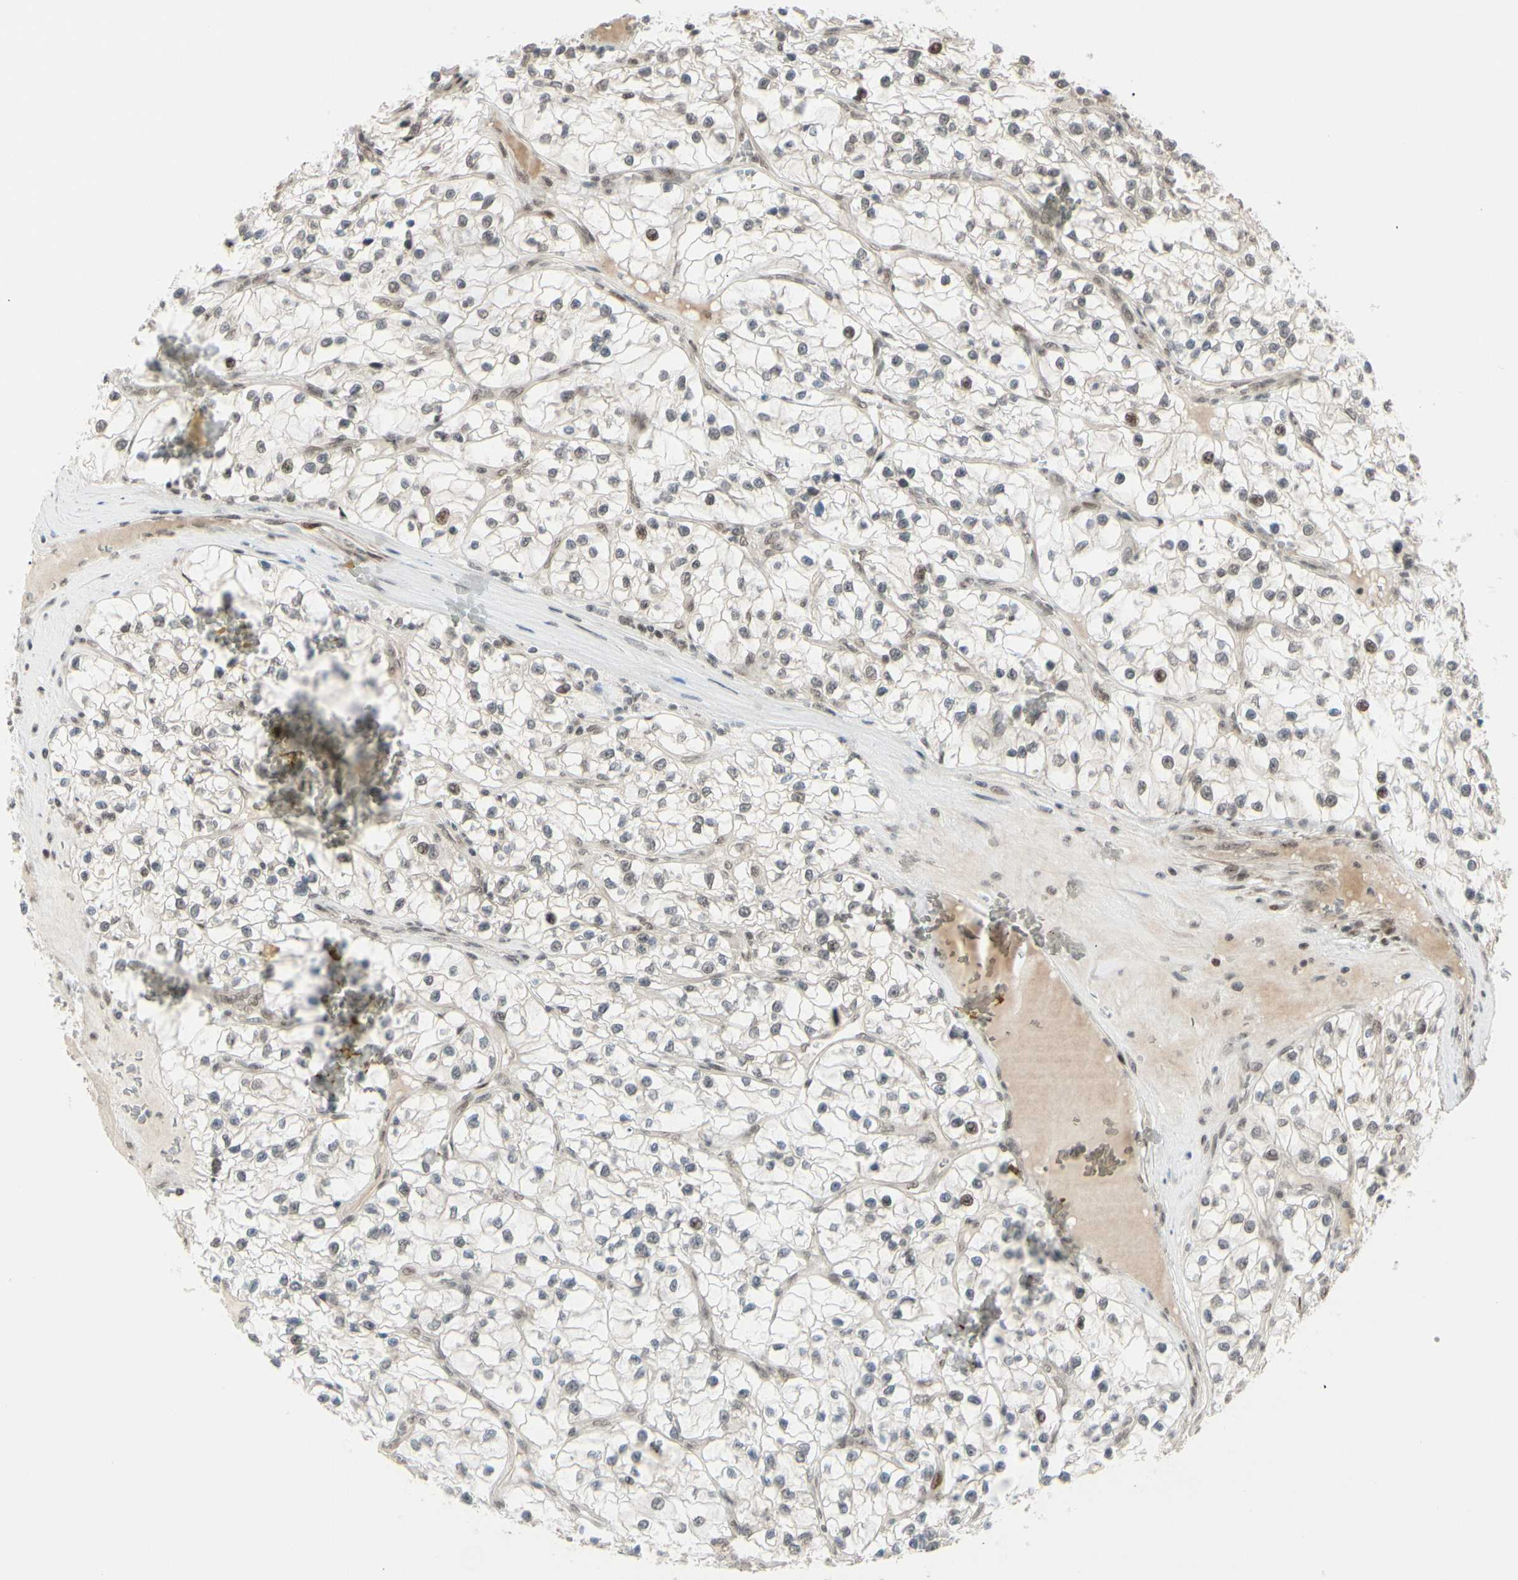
{"staining": {"intensity": "weak", "quantity": ">75%", "location": "cytoplasmic/membranous"}, "tissue": "renal cancer", "cell_type": "Tumor cells", "image_type": "cancer", "snomed": [{"axis": "morphology", "description": "Adenocarcinoma, NOS"}, {"axis": "topography", "description": "Kidney"}], "caption": "This image shows immunohistochemistry staining of human adenocarcinoma (renal), with low weak cytoplasmic/membranous positivity in approximately >75% of tumor cells.", "gene": "BRMS1", "patient": {"sex": "female", "age": 57}}